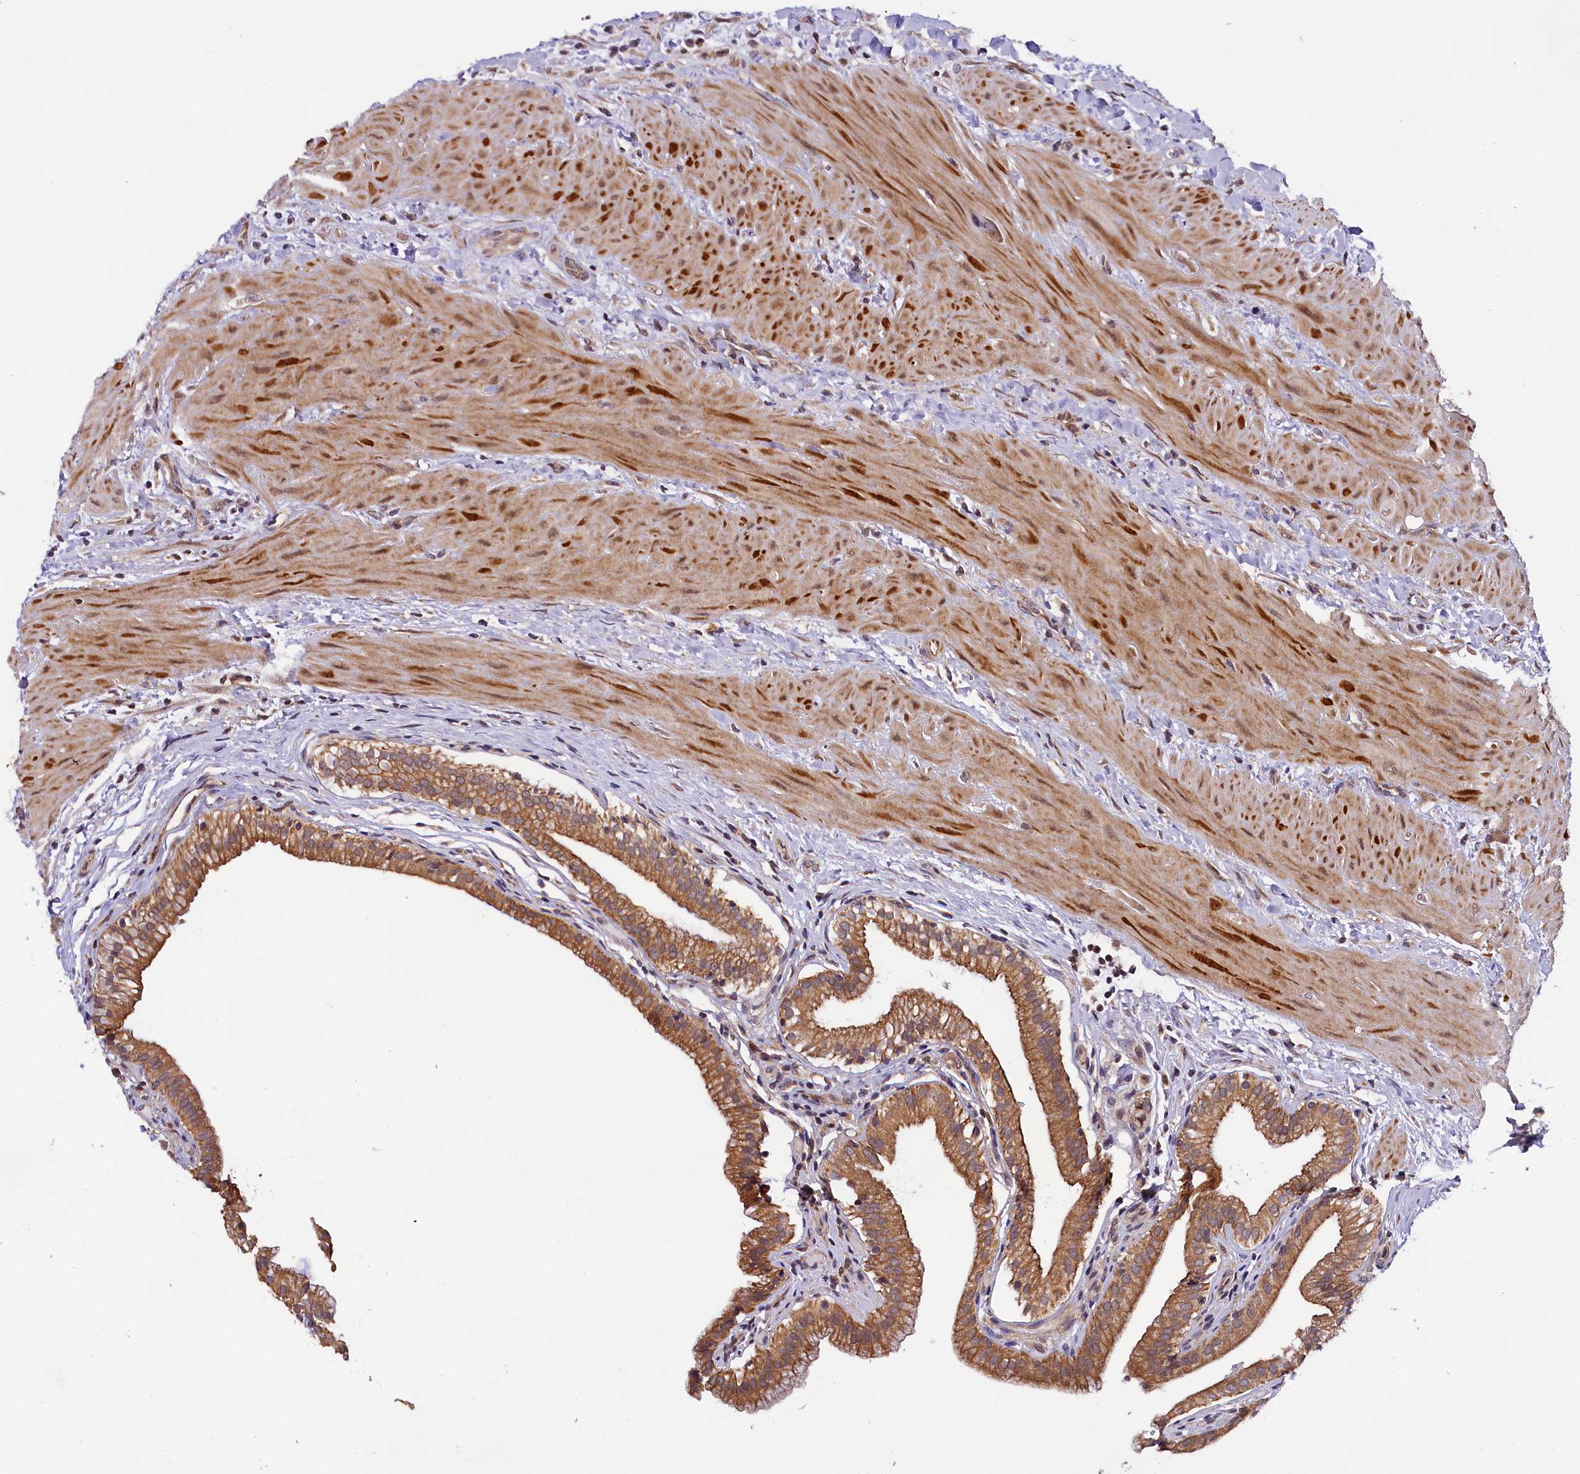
{"staining": {"intensity": "strong", "quantity": ">75%", "location": "cytoplasmic/membranous"}, "tissue": "gallbladder", "cell_type": "Glandular cells", "image_type": "normal", "snomed": [{"axis": "morphology", "description": "Normal tissue, NOS"}, {"axis": "topography", "description": "Gallbladder"}], "caption": "Human gallbladder stained with a protein marker reveals strong staining in glandular cells.", "gene": "DOHH", "patient": {"sex": "male", "age": 24}}